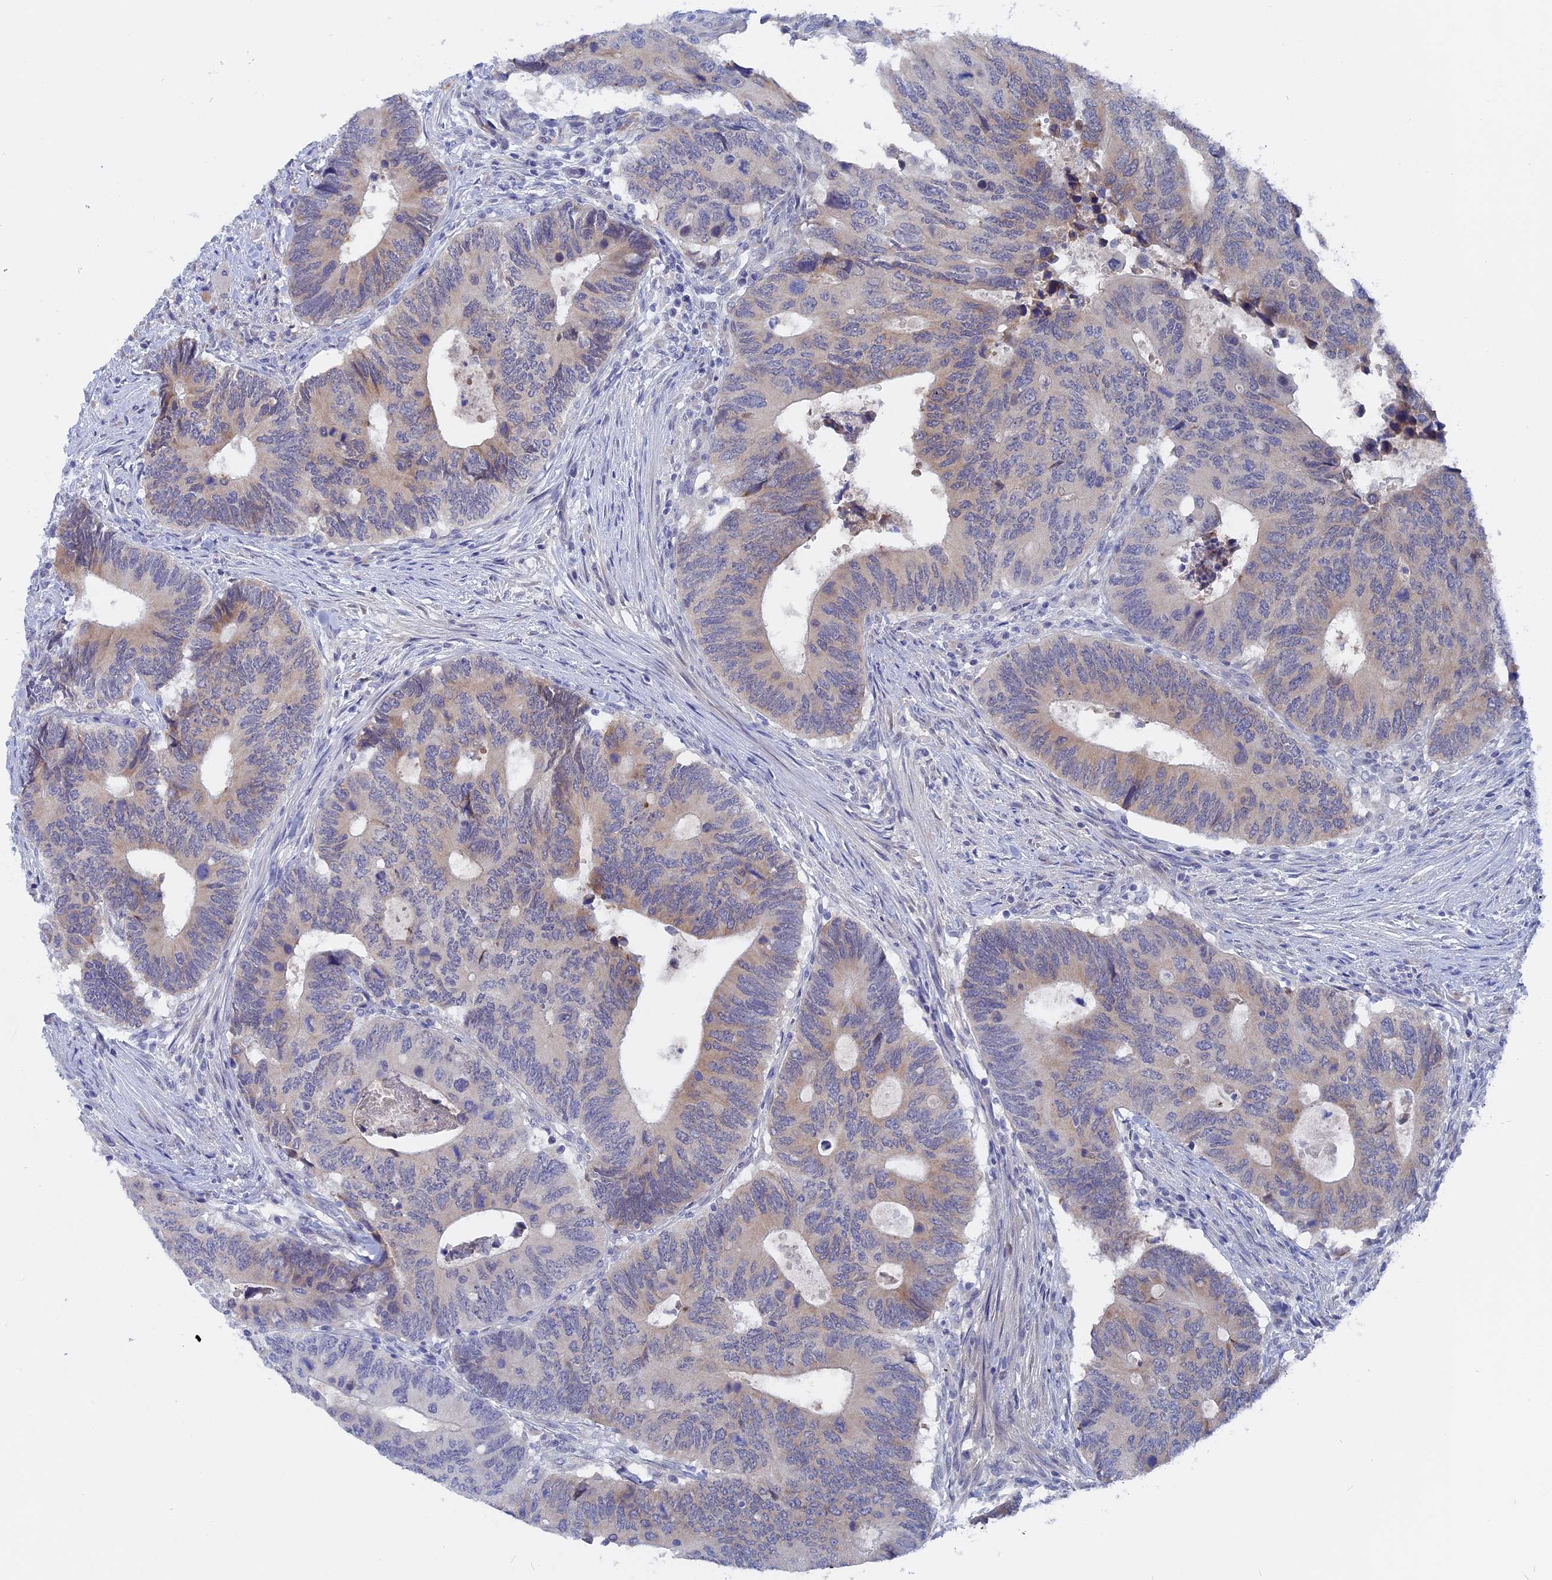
{"staining": {"intensity": "weak", "quantity": "<25%", "location": "cytoplasmic/membranous"}, "tissue": "colorectal cancer", "cell_type": "Tumor cells", "image_type": "cancer", "snomed": [{"axis": "morphology", "description": "Adenocarcinoma, NOS"}, {"axis": "topography", "description": "Colon"}], "caption": "Immunohistochemistry (IHC) micrograph of neoplastic tissue: human adenocarcinoma (colorectal) stained with DAB (3,3'-diaminobenzidine) reveals no significant protein expression in tumor cells.", "gene": "DACT3", "patient": {"sex": "male", "age": 87}}